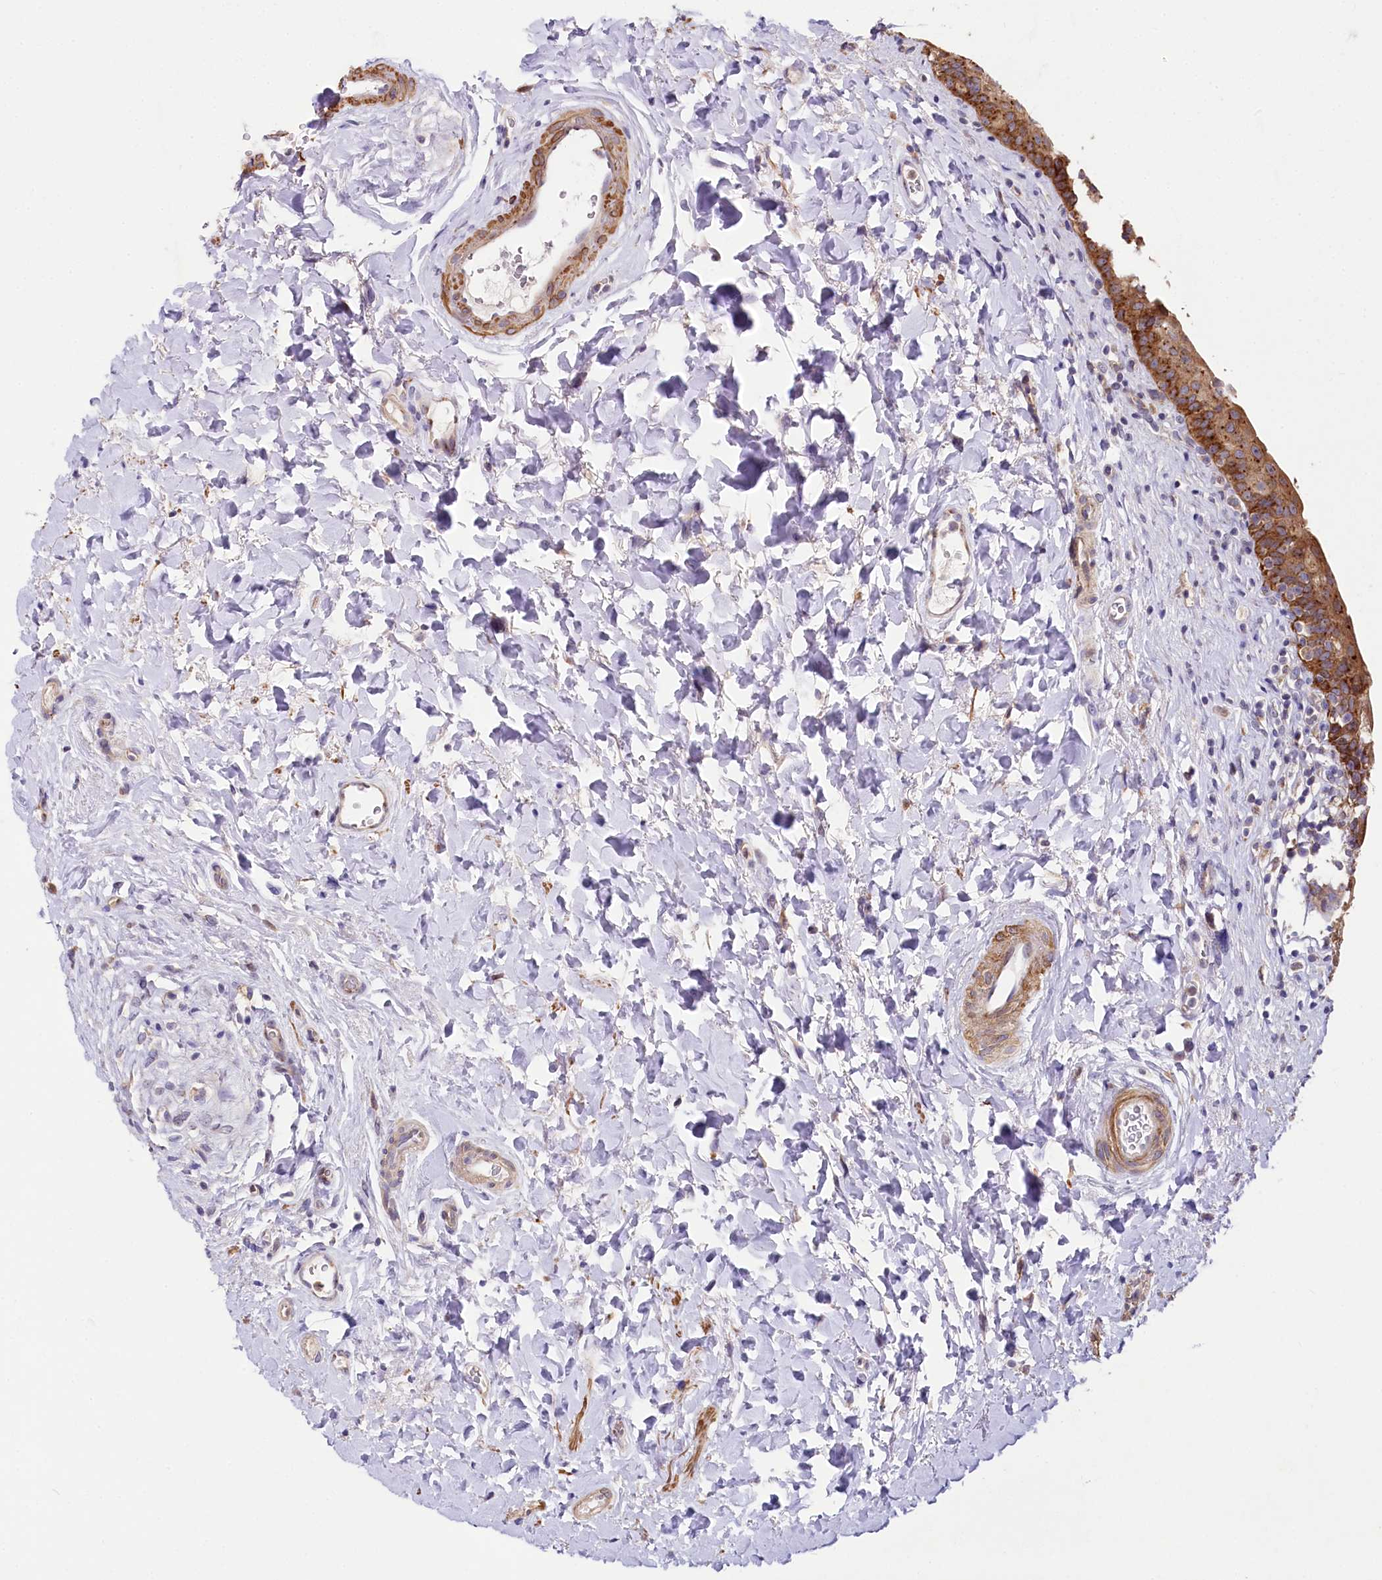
{"staining": {"intensity": "moderate", "quantity": ">75%", "location": "cytoplasmic/membranous"}, "tissue": "urinary bladder", "cell_type": "Urothelial cells", "image_type": "normal", "snomed": [{"axis": "morphology", "description": "Normal tissue, NOS"}, {"axis": "topography", "description": "Urinary bladder"}], "caption": "IHC micrograph of unremarkable human urinary bladder stained for a protein (brown), which displays medium levels of moderate cytoplasmic/membranous positivity in approximately >75% of urothelial cells.", "gene": "STX6", "patient": {"sex": "male", "age": 83}}